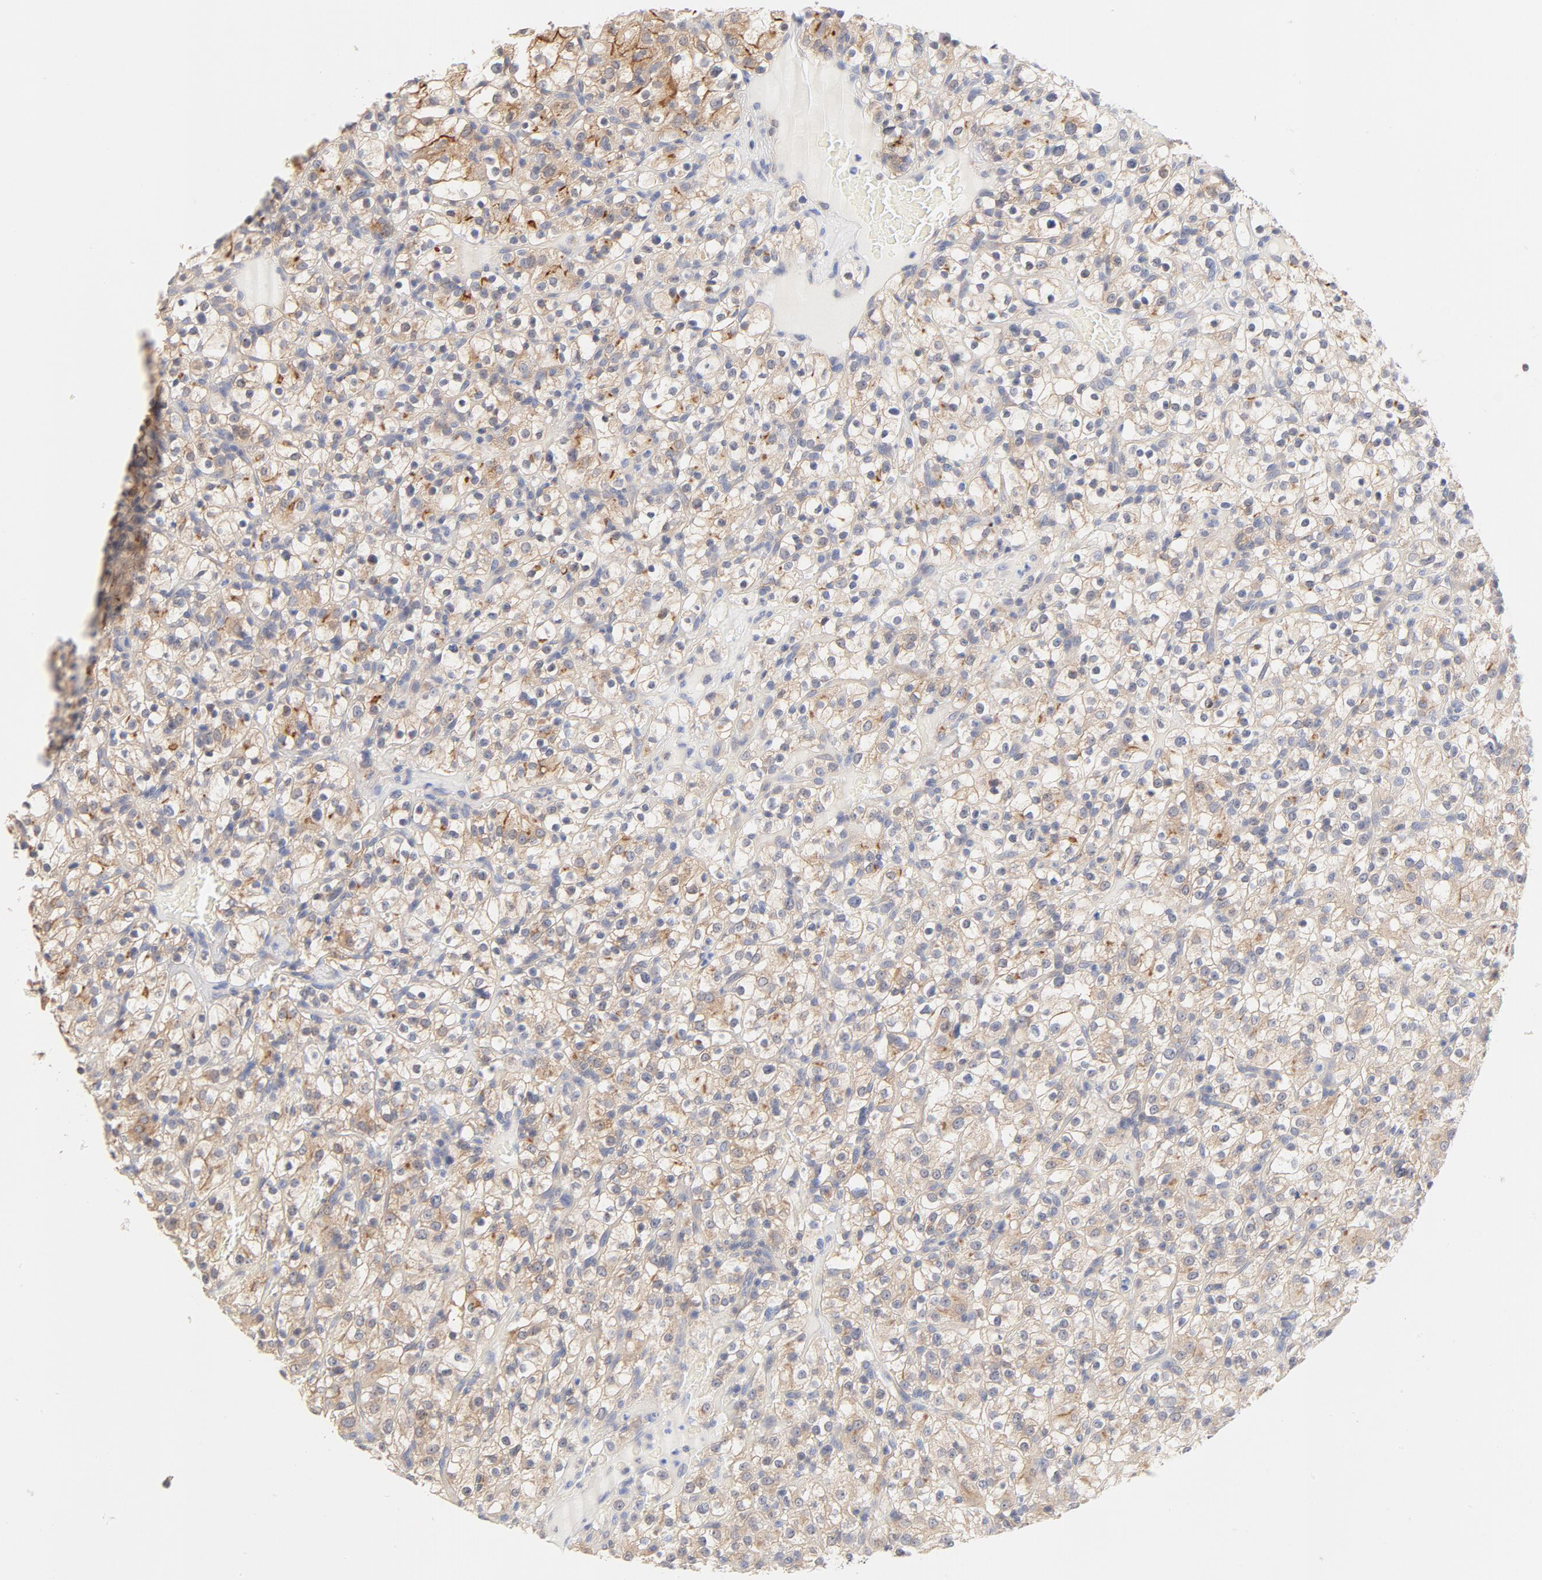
{"staining": {"intensity": "weak", "quantity": "<25%", "location": "cytoplasmic/membranous"}, "tissue": "renal cancer", "cell_type": "Tumor cells", "image_type": "cancer", "snomed": [{"axis": "morphology", "description": "Normal tissue, NOS"}, {"axis": "morphology", "description": "Adenocarcinoma, NOS"}, {"axis": "topography", "description": "Kidney"}], "caption": "Tumor cells show no significant positivity in adenocarcinoma (renal). Brightfield microscopy of immunohistochemistry (IHC) stained with DAB (3,3'-diaminobenzidine) (brown) and hematoxylin (blue), captured at high magnification.", "gene": "SETD3", "patient": {"sex": "female", "age": 72}}